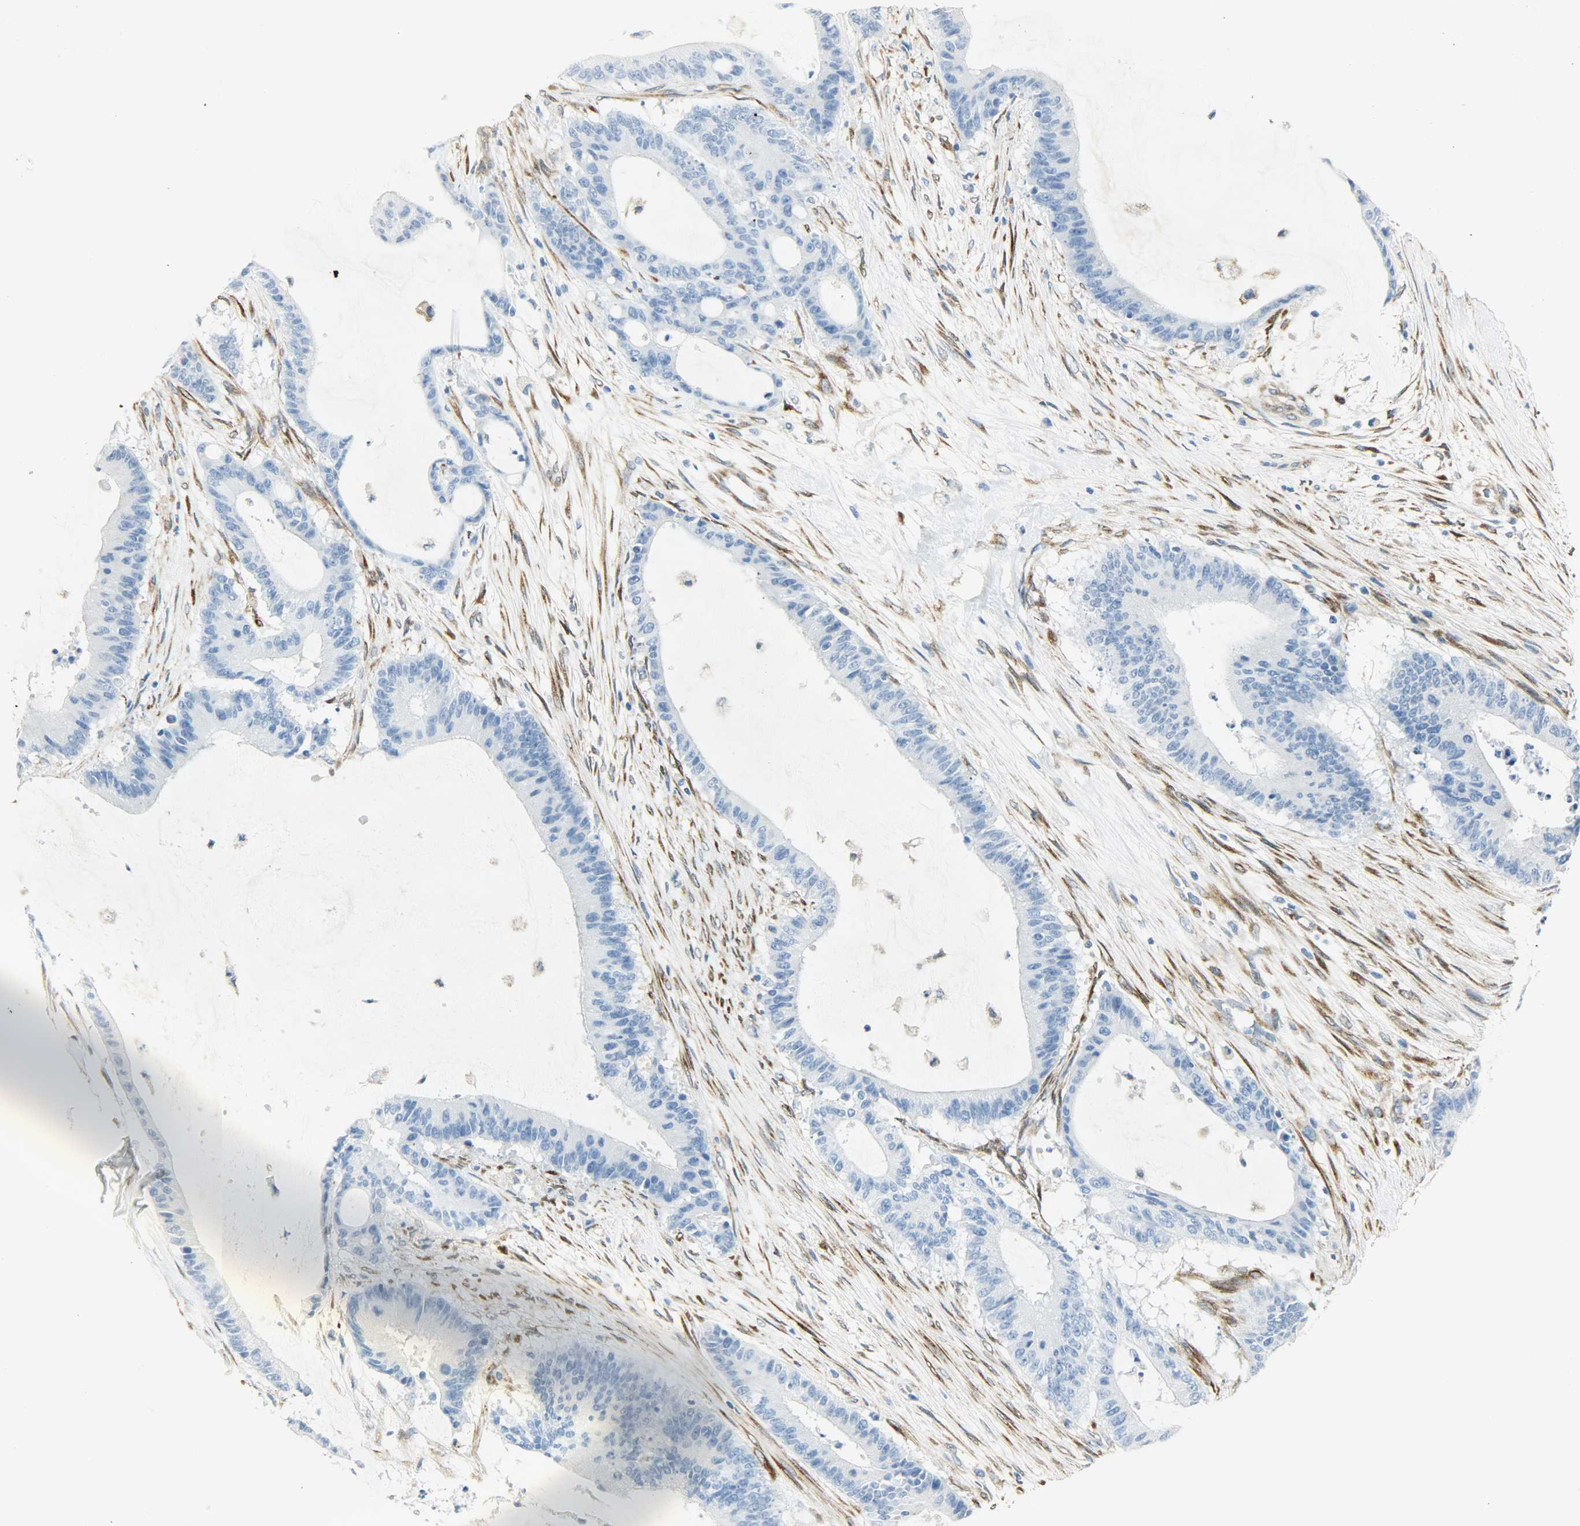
{"staining": {"intensity": "negative", "quantity": "none", "location": "none"}, "tissue": "liver cancer", "cell_type": "Tumor cells", "image_type": "cancer", "snomed": [{"axis": "morphology", "description": "Cholangiocarcinoma"}, {"axis": "topography", "description": "Liver"}], "caption": "A histopathology image of cholangiocarcinoma (liver) stained for a protein demonstrates no brown staining in tumor cells.", "gene": "PKD2", "patient": {"sex": "female", "age": 73}}